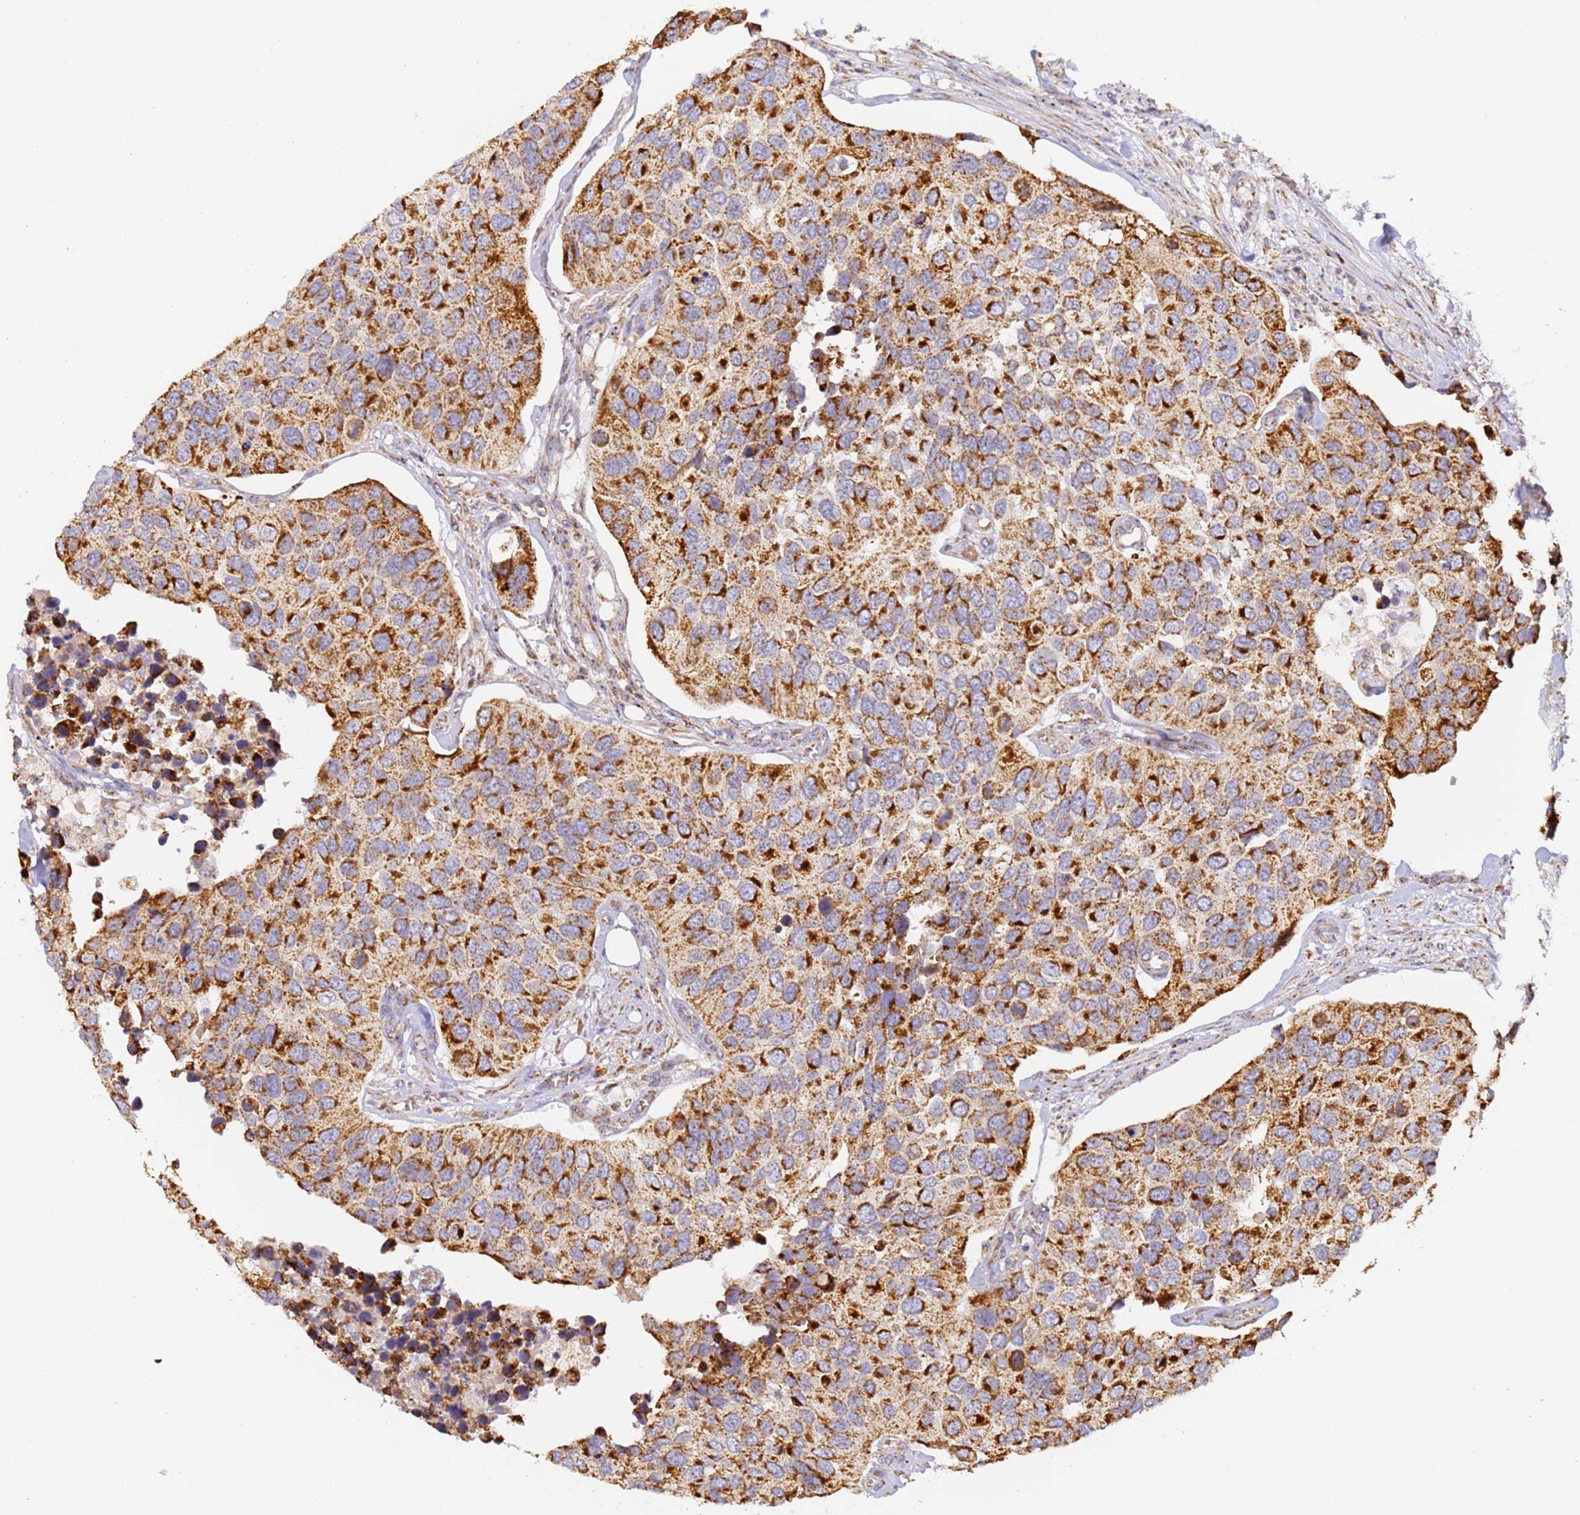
{"staining": {"intensity": "strong", "quantity": ">75%", "location": "cytoplasmic/membranous"}, "tissue": "urothelial cancer", "cell_type": "Tumor cells", "image_type": "cancer", "snomed": [{"axis": "morphology", "description": "Urothelial carcinoma, High grade"}, {"axis": "topography", "description": "Urinary bladder"}], "caption": "This micrograph reveals immunohistochemistry staining of urothelial carcinoma (high-grade), with high strong cytoplasmic/membranous positivity in about >75% of tumor cells.", "gene": "FRG2C", "patient": {"sex": "male", "age": 74}}